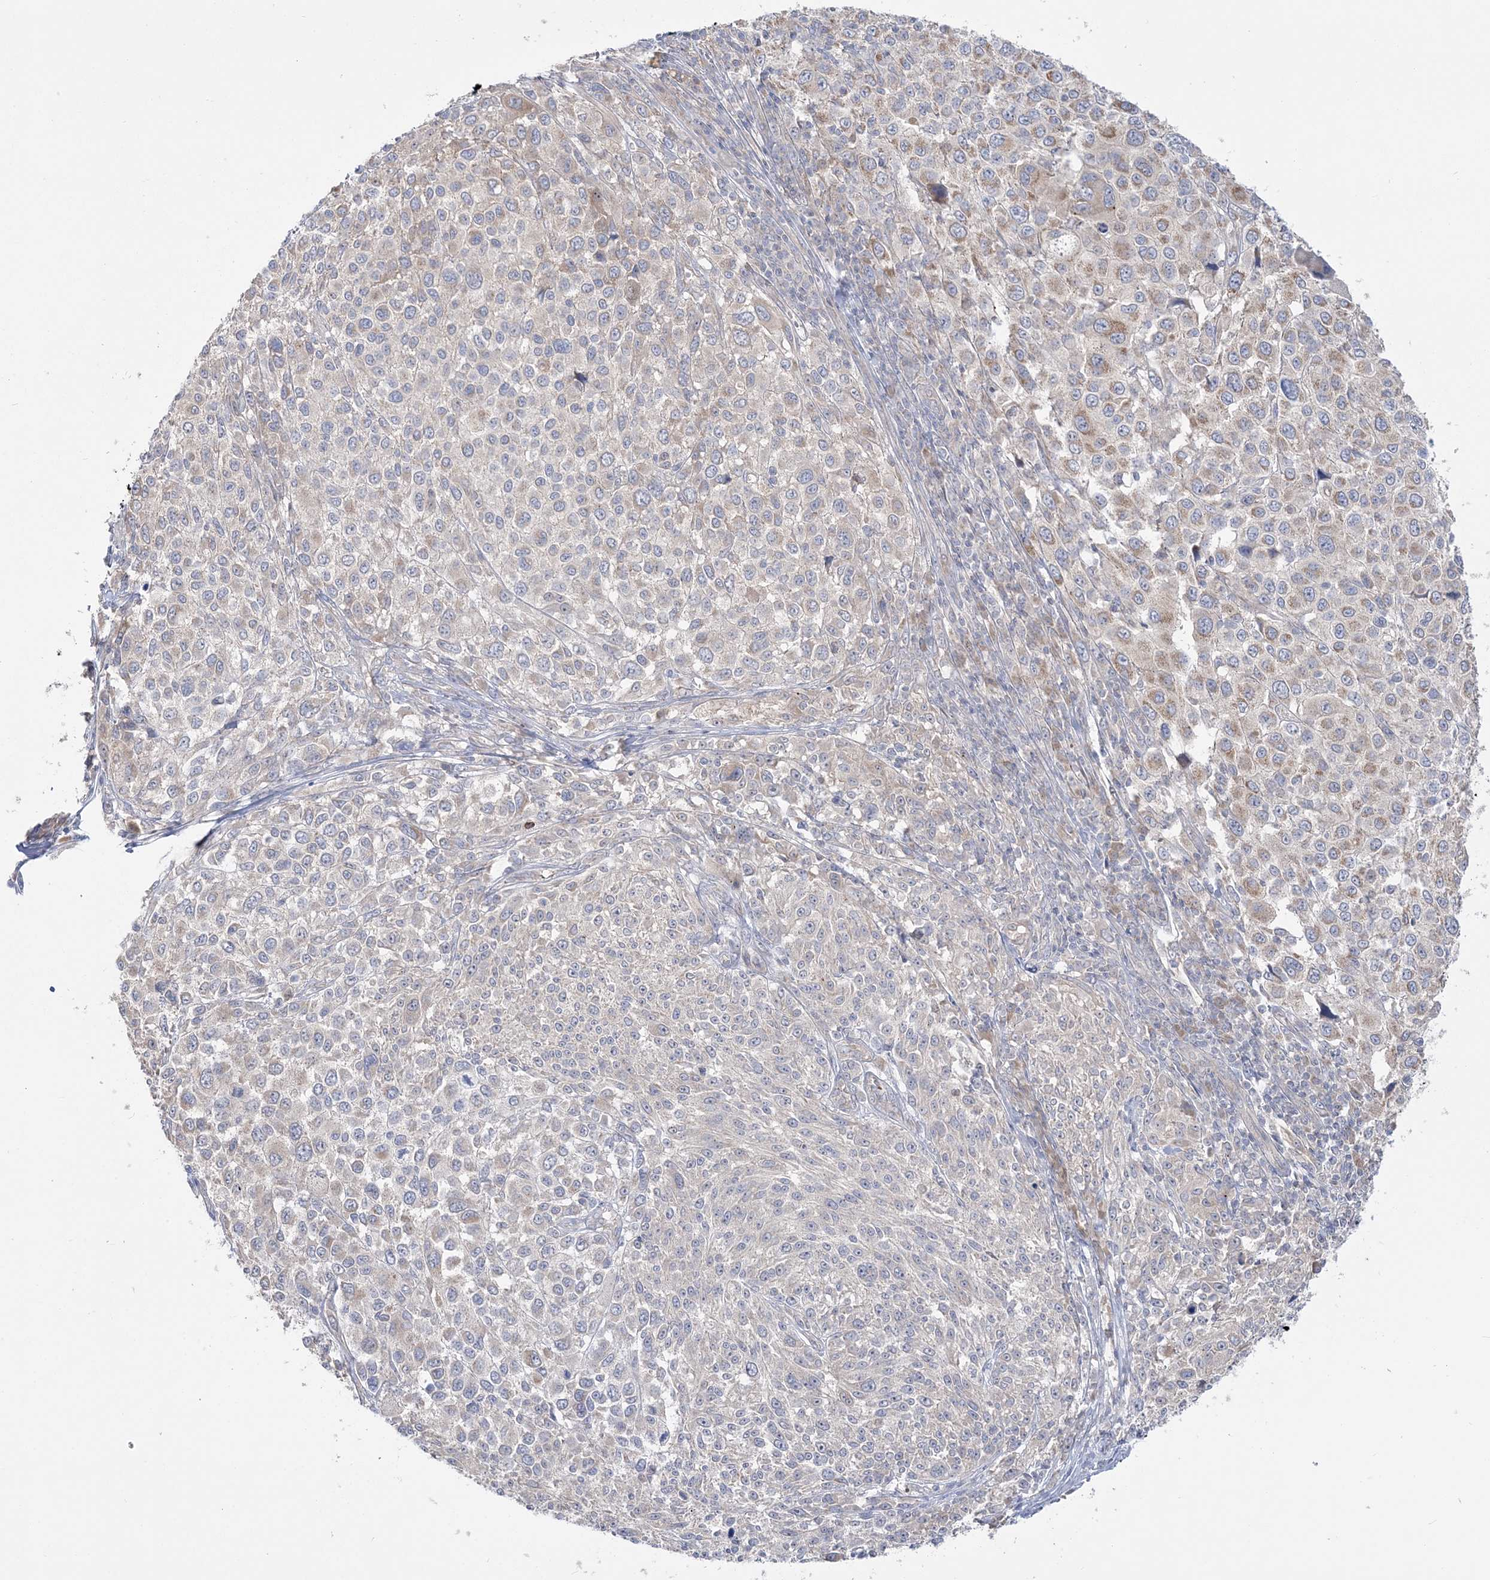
{"staining": {"intensity": "weak", "quantity": "<25%", "location": "cytoplasmic/membranous"}, "tissue": "melanoma", "cell_type": "Tumor cells", "image_type": "cancer", "snomed": [{"axis": "morphology", "description": "Malignant melanoma, NOS"}, {"axis": "topography", "description": "Skin of trunk"}], "caption": "Immunohistochemical staining of malignant melanoma demonstrates no significant expression in tumor cells.", "gene": "MMADHC", "patient": {"sex": "male", "age": 71}}